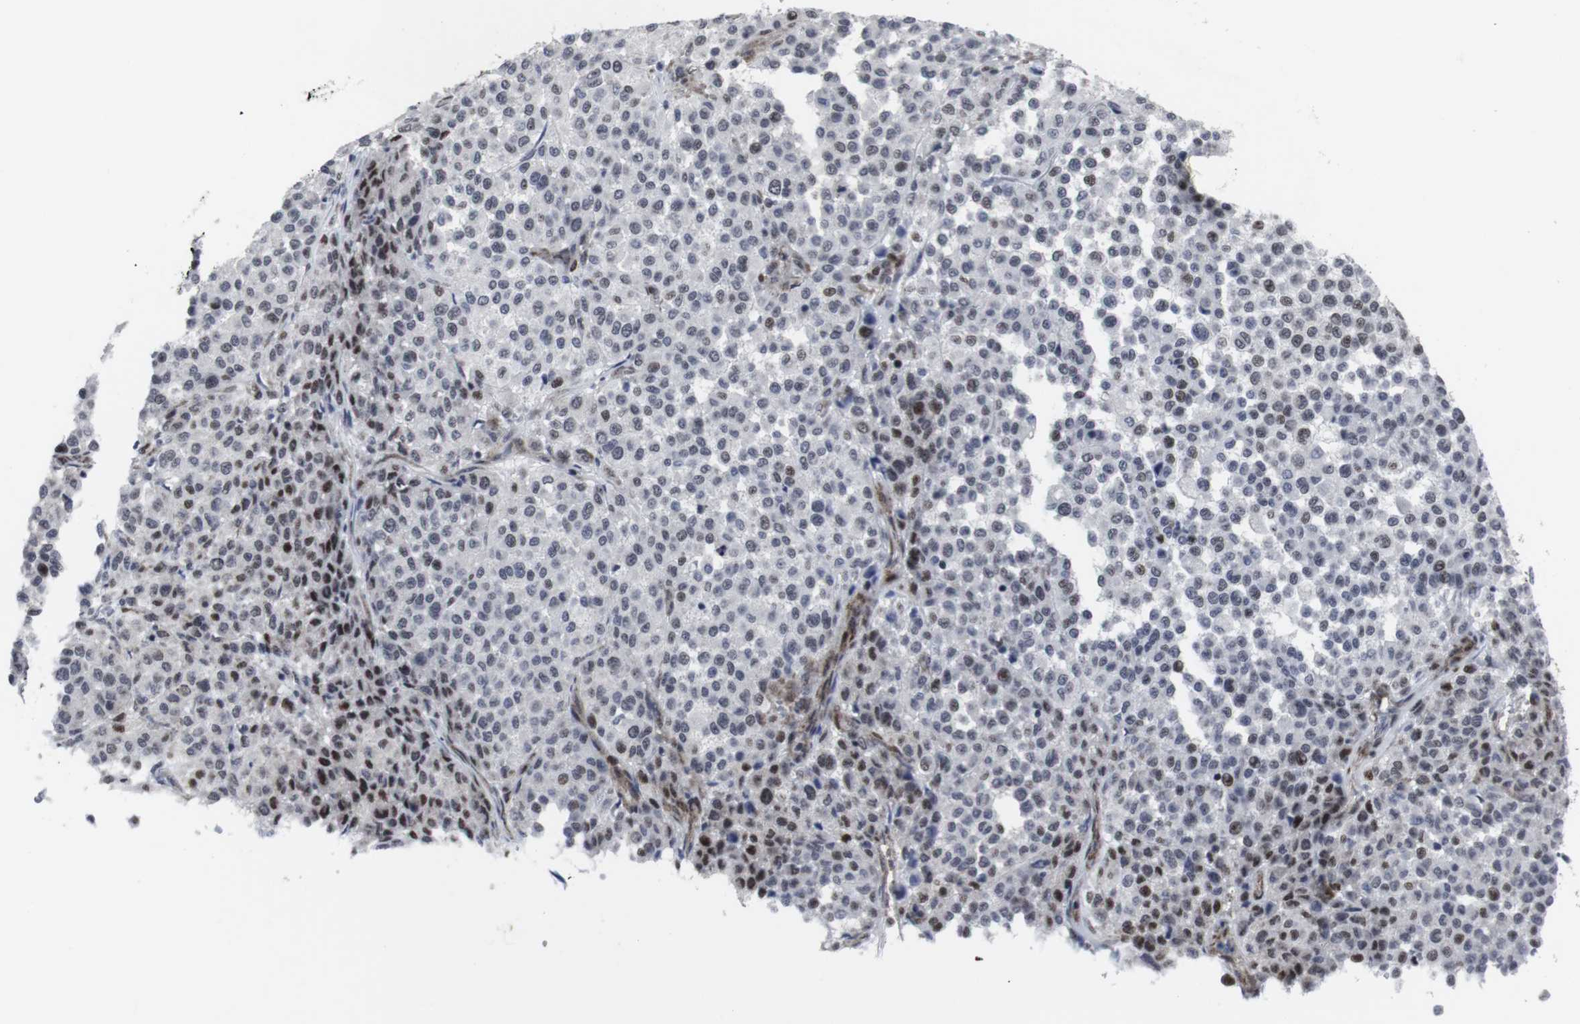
{"staining": {"intensity": "moderate", "quantity": "<25%", "location": "nuclear"}, "tissue": "melanoma", "cell_type": "Tumor cells", "image_type": "cancer", "snomed": [{"axis": "morphology", "description": "Malignant melanoma, Metastatic site"}, {"axis": "topography", "description": "Pancreas"}], "caption": "Immunohistochemical staining of melanoma exhibits moderate nuclear protein staining in approximately <25% of tumor cells.", "gene": "MLH1", "patient": {"sex": "female", "age": 30}}